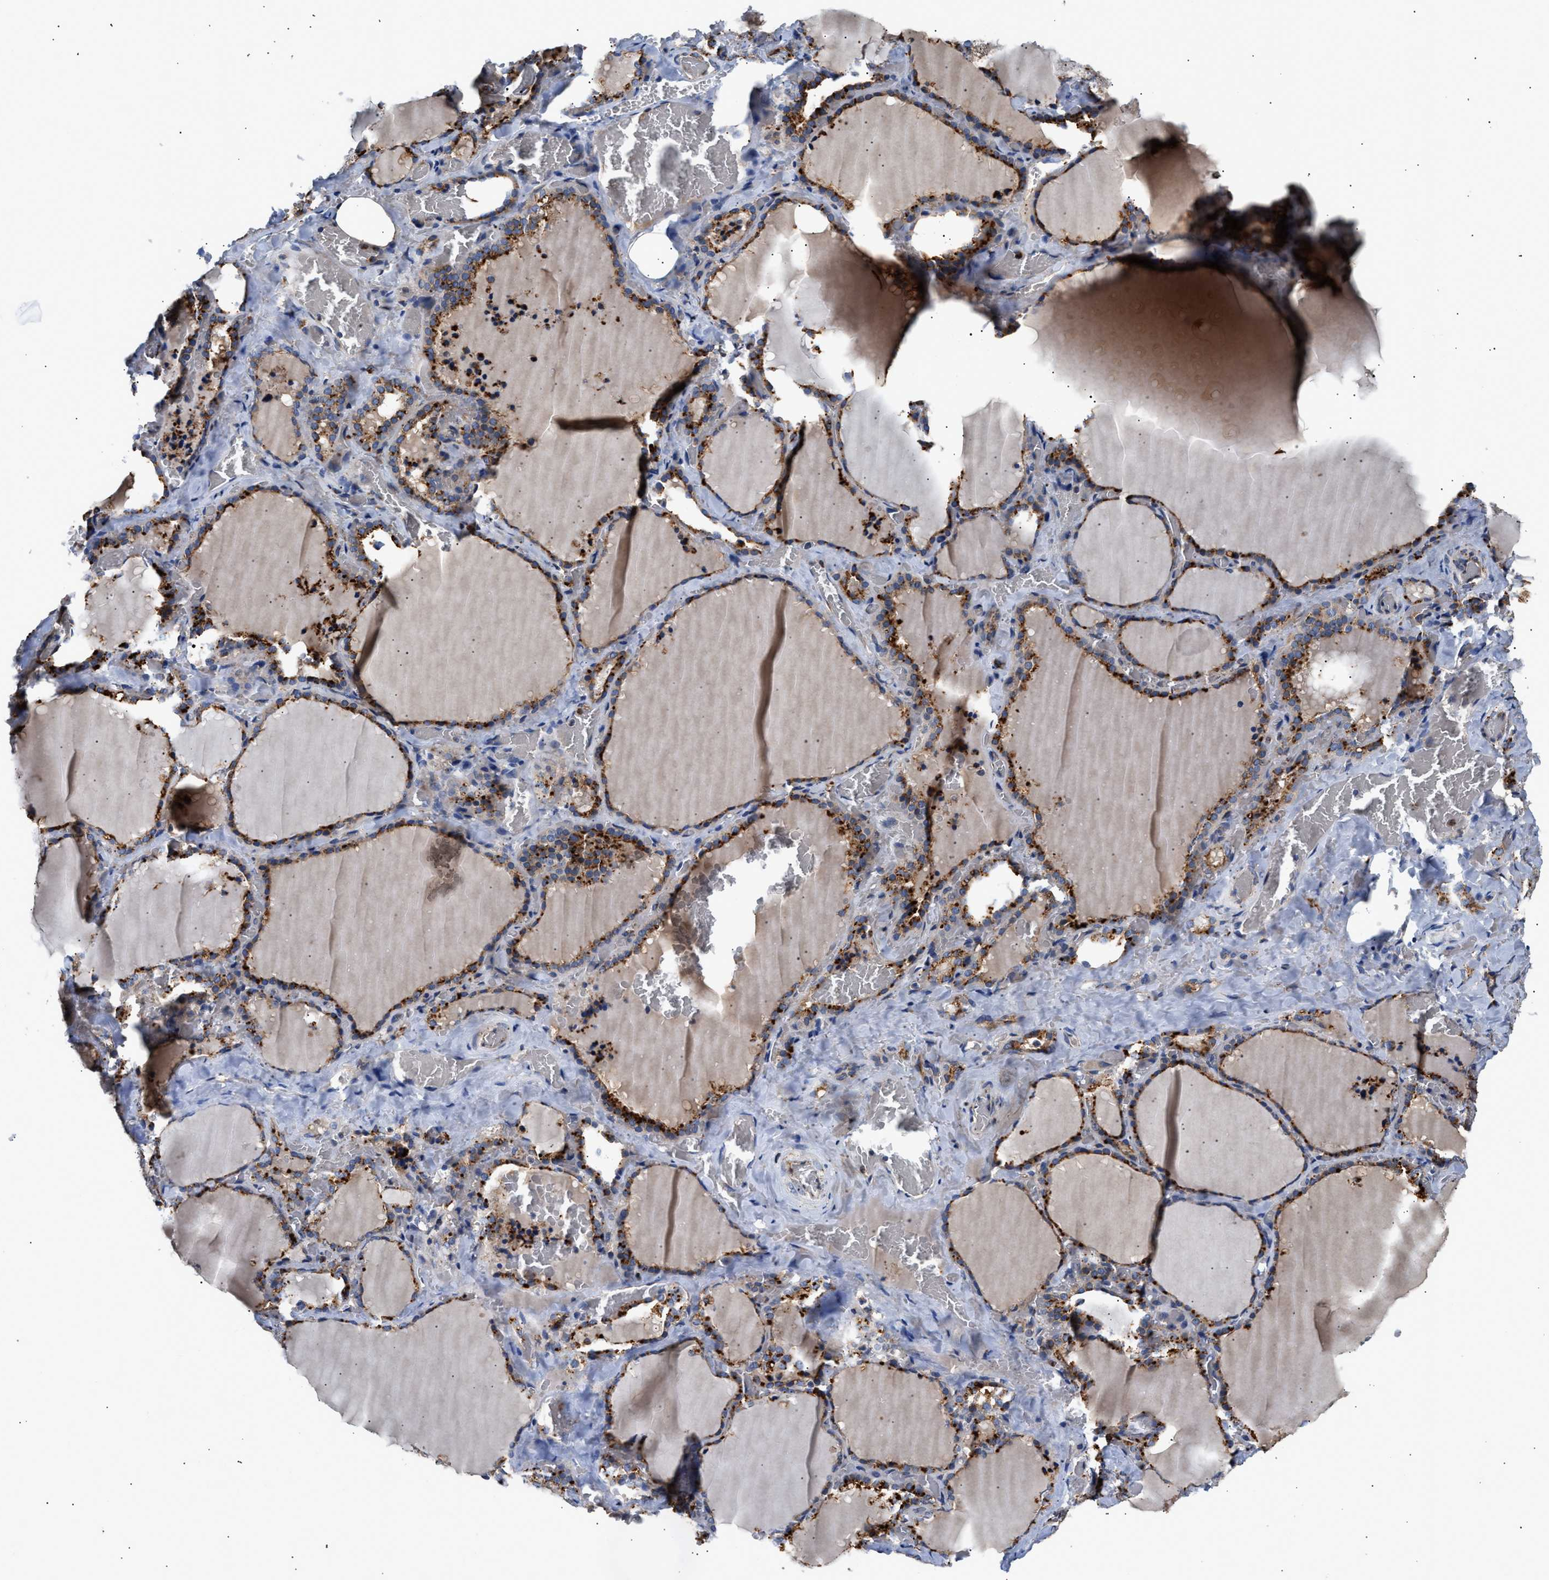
{"staining": {"intensity": "strong", "quantity": ">75%", "location": "cytoplasmic/membranous"}, "tissue": "thyroid gland", "cell_type": "Glandular cells", "image_type": "normal", "snomed": [{"axis": "morphology", "description": "Normal tissue, NOS"}, {"axis": "topography", "description": "Thyroid gland"}], "caption": "Strong cytoplasmic/membranous staining is present in about >75% of glandular cells in benign thyroid gland.", "gene": "CCDC146", "patient": {"sex": "female", "age": 22}}